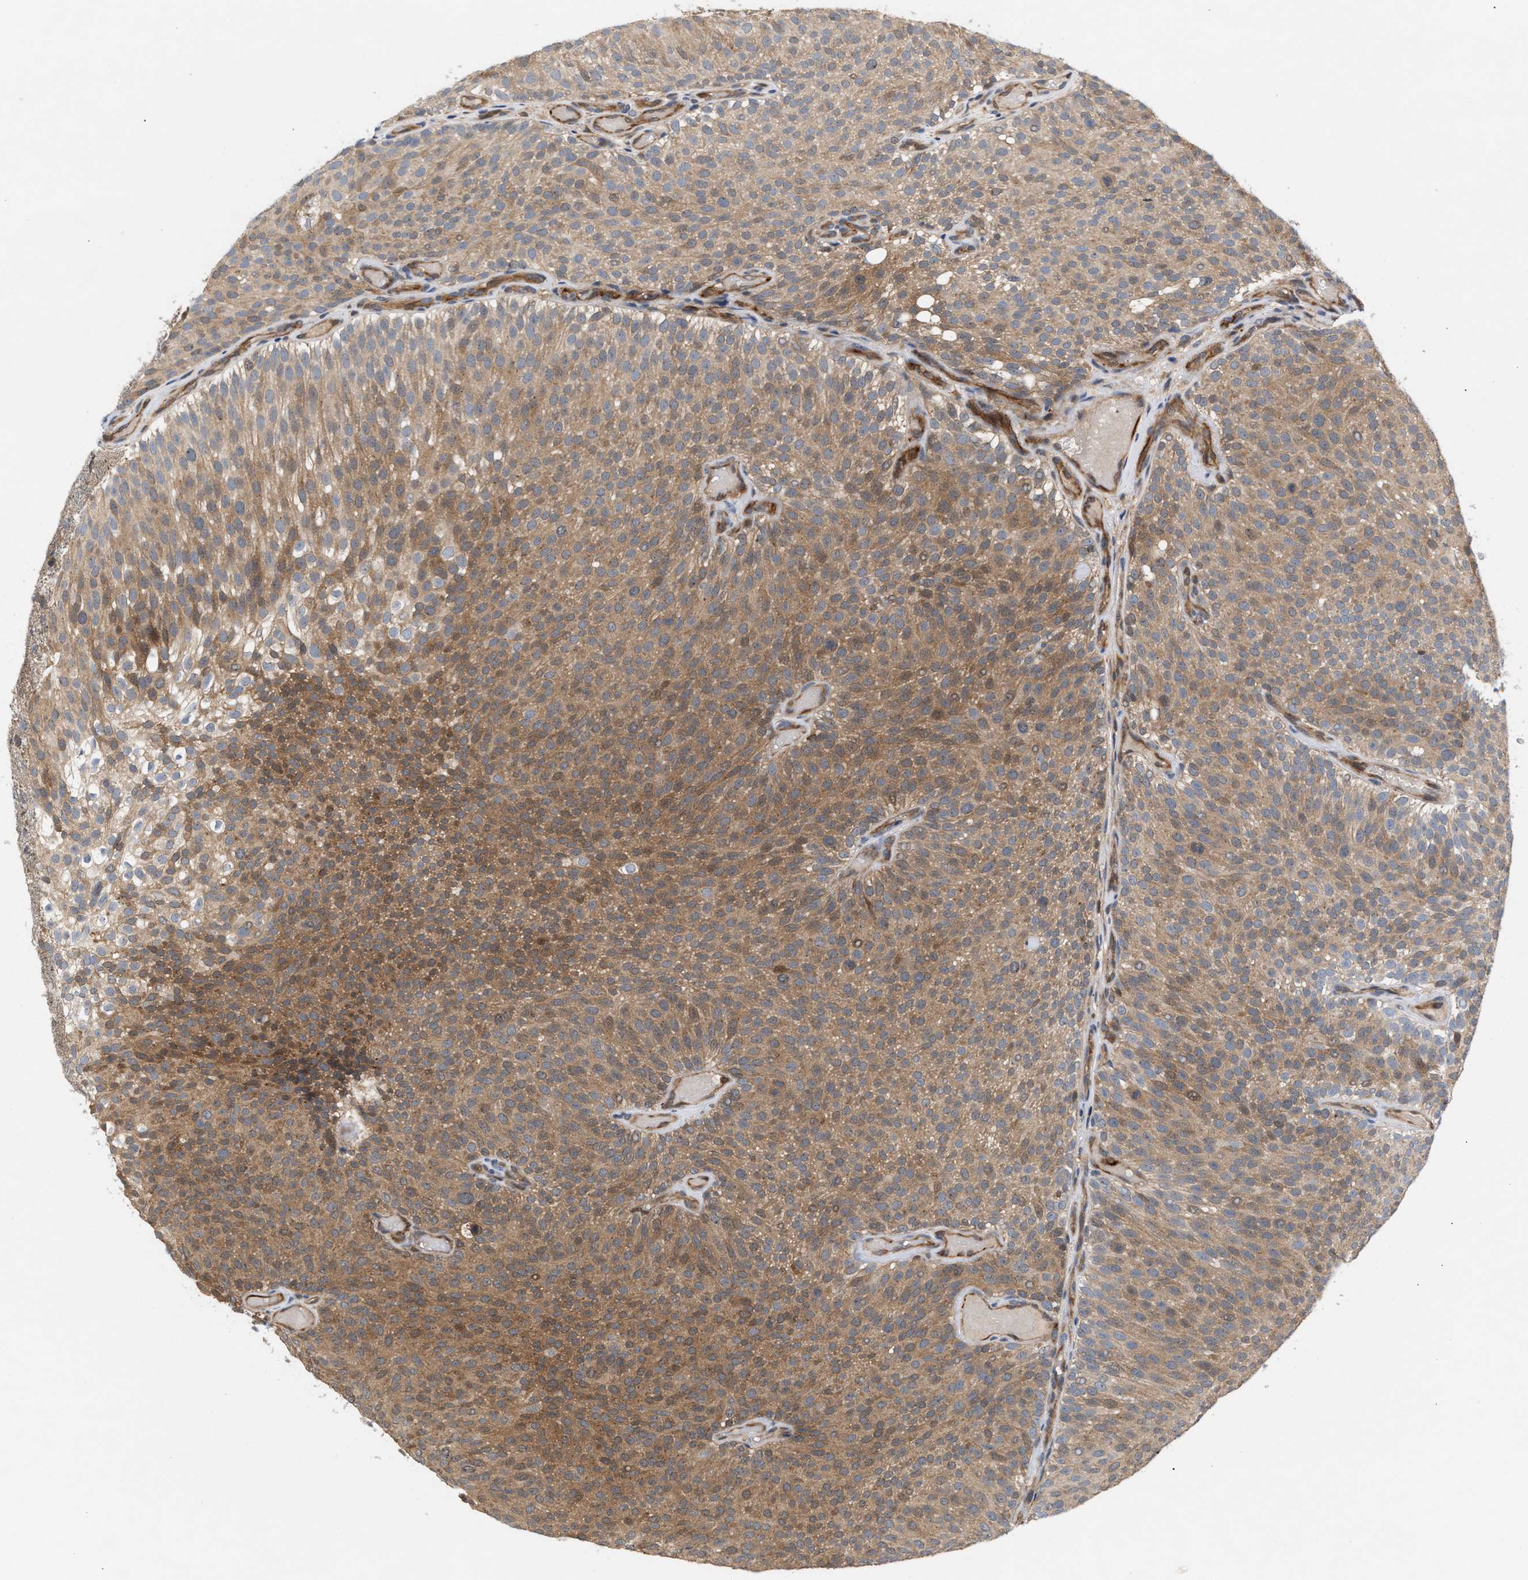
{"staining": {"intensity": "moderate", "quantity": ">75%", "location": "cytoplasmic/membranous"}, "tissue": "urothelial cancer", "cell_type": "Tumor cells", "image_type": "cancer", "snomed": [{"axis": "morphology", "description": "Urothelial carcinoma, Low grade"}, {"axis": "topography", "description": "Urinary bladder"}], "caption": "Urothelial carcinoma (low-grade) stained with DAB immunohistochemistry (IHC) shows medium levels of moderate cytoplasmic/membranous positivity in approximately >75% of tumor cells.", "gene": "GLOD4", "patient": {"sex": "male", "age": 78}}